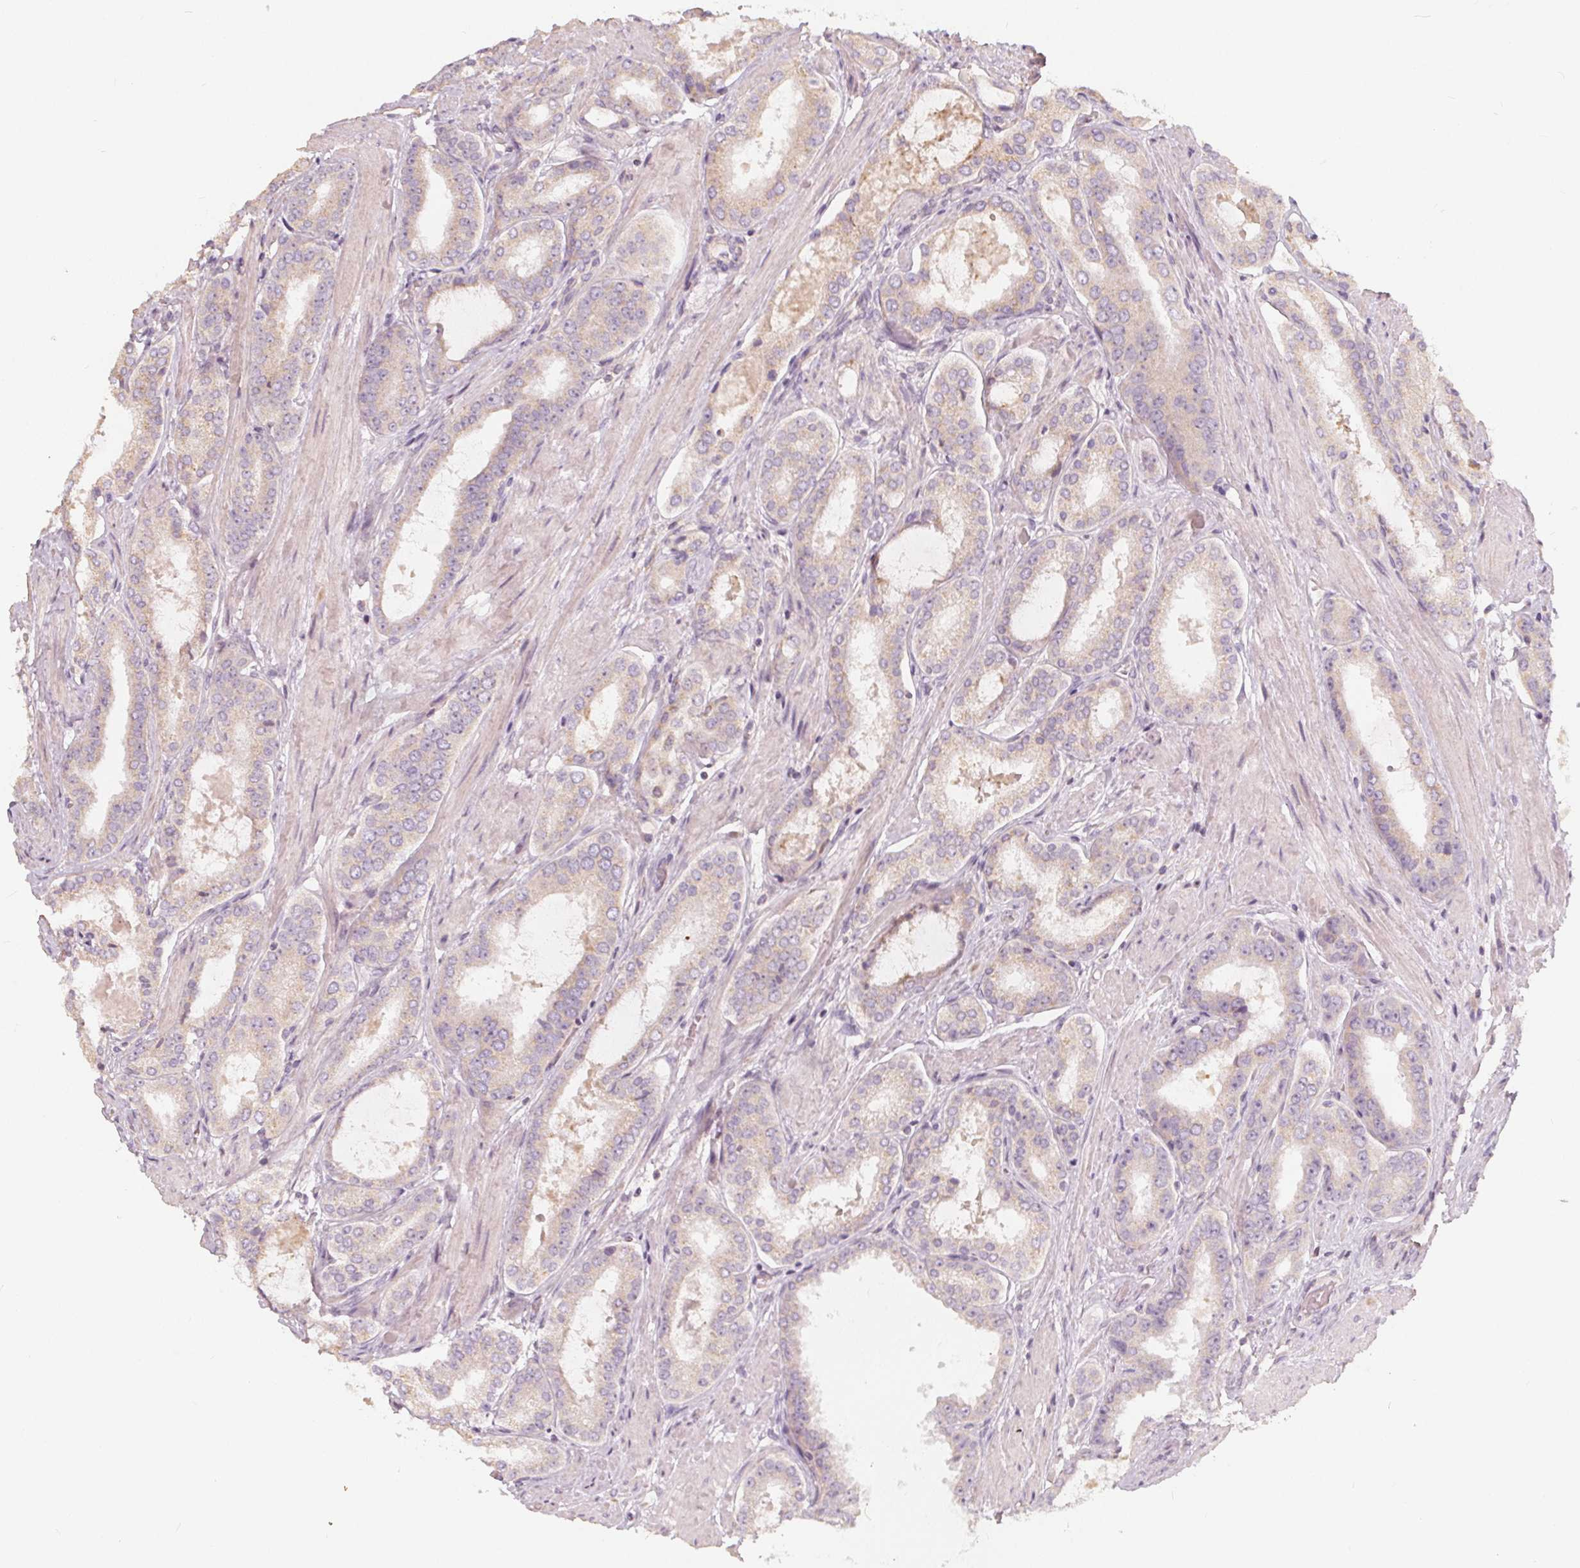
{"staining": {"intensity": "negative", "quantity": "none", "location": "none"}, "tissue": "prostate cancer", "cell_type": "Tumor cells", "image_type": "cancer", "snomed": [{"axis": "morphology", "description": "Adenocarcinoma, High grade"}, {"axis": "topography", "description": "Prostate"}], "caption": "Immunohistochemical staining of human adenocarcinoma (high-grade) (prostate) demonstrates no significant expression in tumor cells.", "gene": "DRC3", "patient": {"sex": "male", "age": 63}}